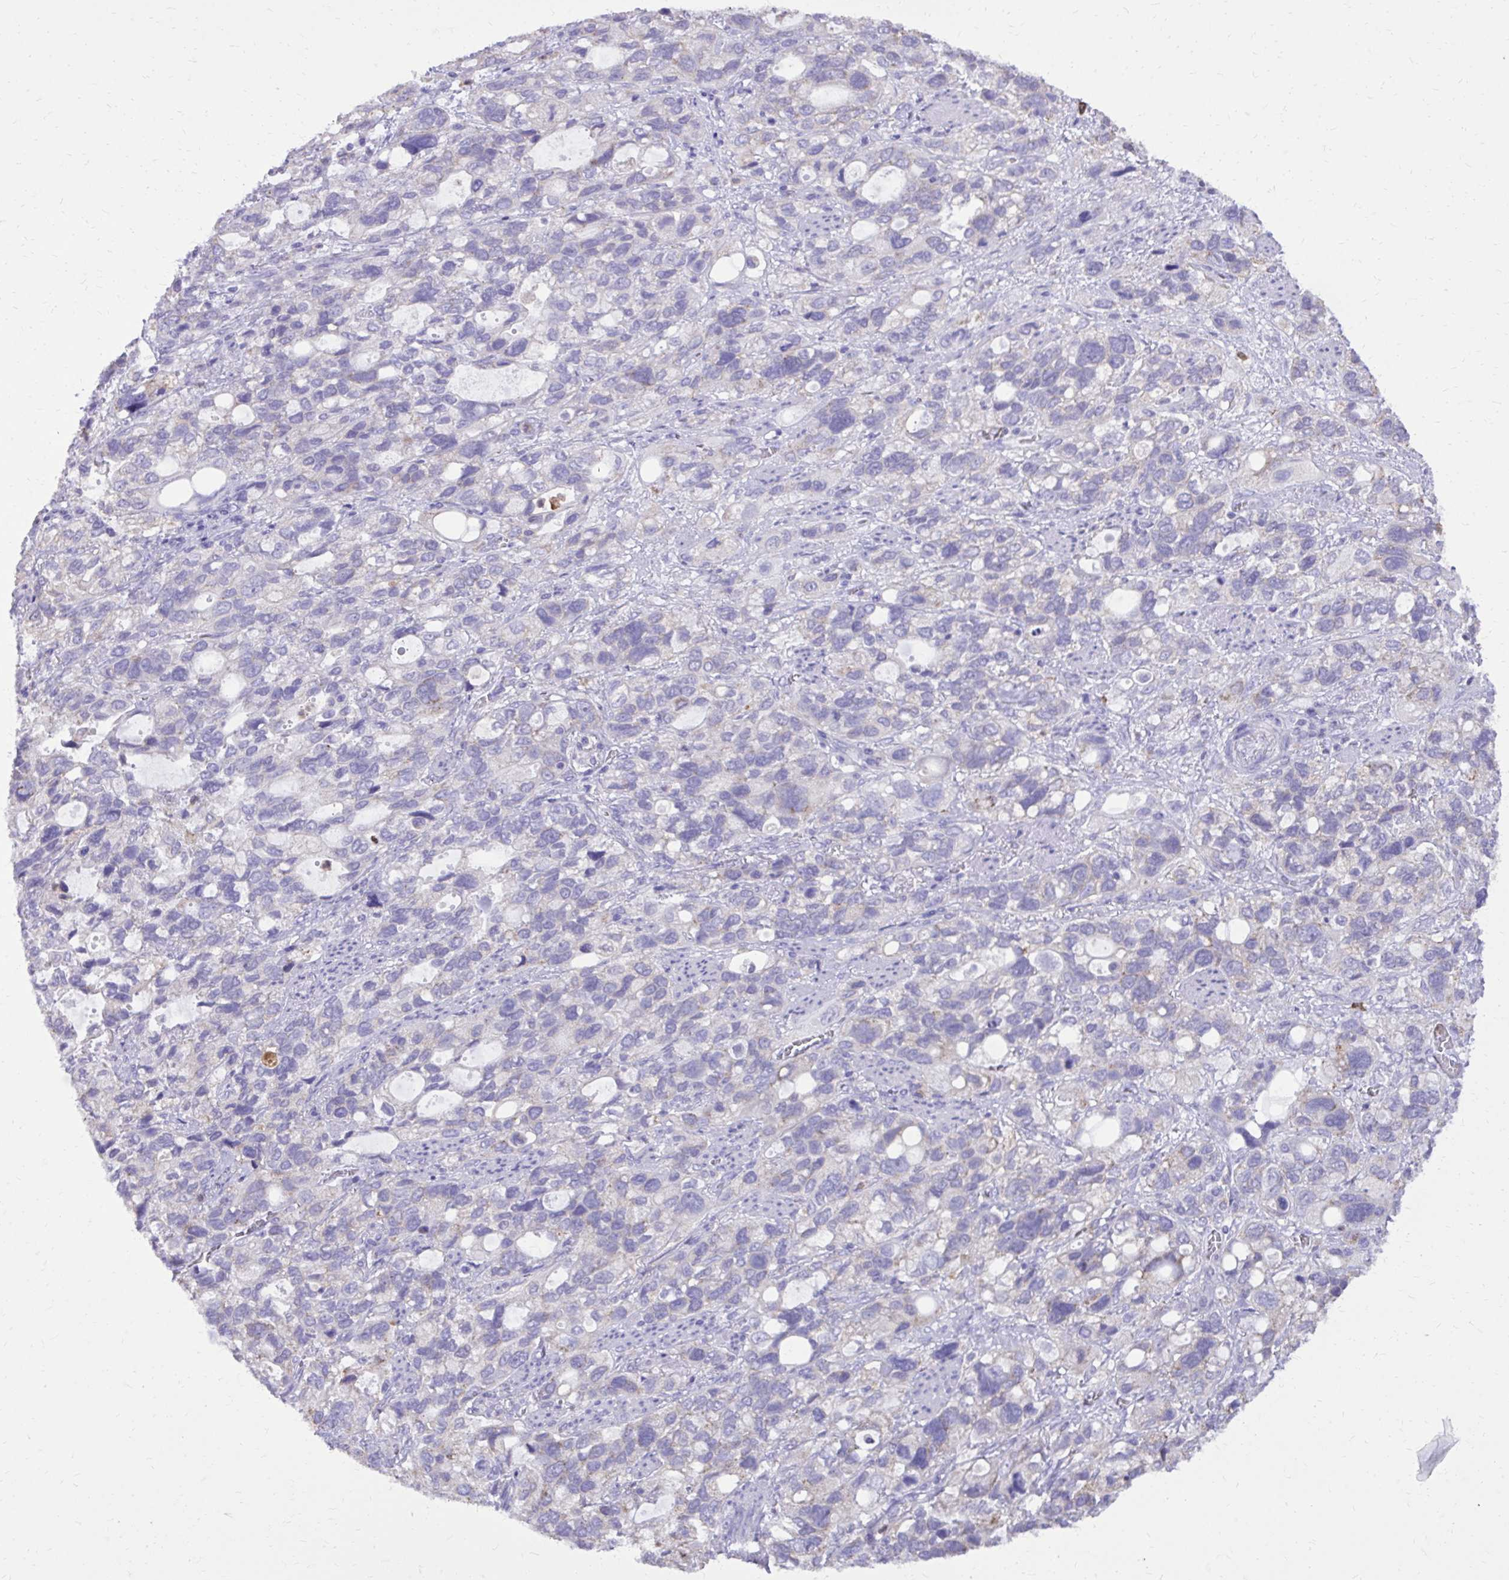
{"staining": {"intensity": "negative", "quantity": "none", "location": "none"}, "tissue": "stomach cancer", "cell_type": "Tumor cells", "image_type": "cancer", "snomed": [{"axis": "morphology", "description": "Adenocarcinoma, NOS"}, {"axis": "topography", "description": "Stomach, upper"}], "caption": "An IHC micrograph of stomach adenocarcinoma is shown. There is no staining in tumor cells of stomach adenocarcinoma.", "gene": "CAT", "patient": {"sex": "female", "age": 81}}